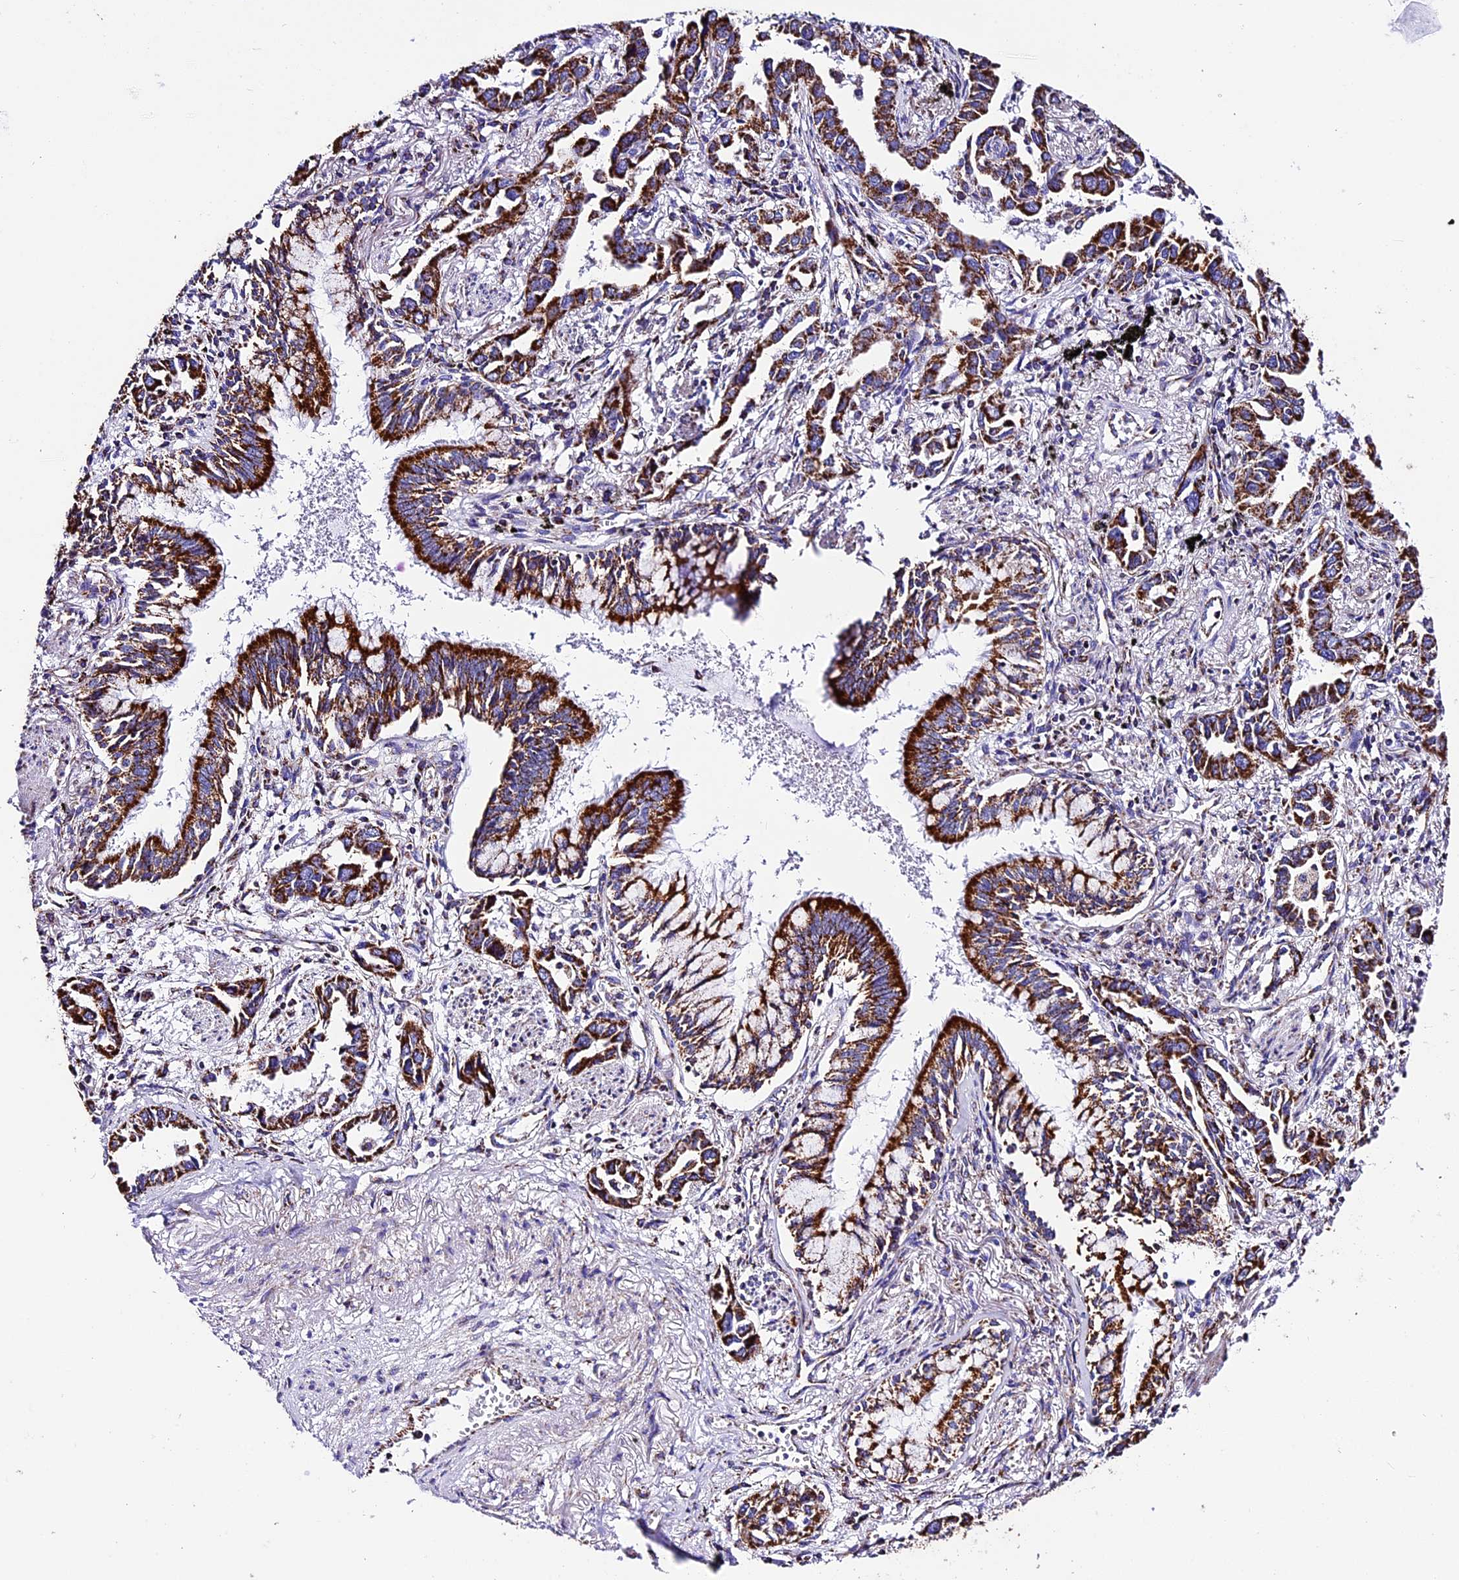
{"staining": {"intensity": "strong", "quantity": ">75%", "location": "cytoplasmic/membranous"}, "tissue": "lung cancer", "cell_type": "Tumor cells", "image_type": "cancer", "snomed": [{"axis": "morphology", "description": "Adenocarcinoma, NOS"}, {"axis": "topography", "description": "Lung"}], "caption": "IHC image of neoplastic tissue: lung cancer stained using immunohistochemistry reveals high levels of strong protein expression localized specifically in the cytoplasmic/membranous of tumor cells, appearing as a cytoplasmic/membranous brown color.", "gene": "DCAF5", "patient": {"sex": "male", "age": 67}}